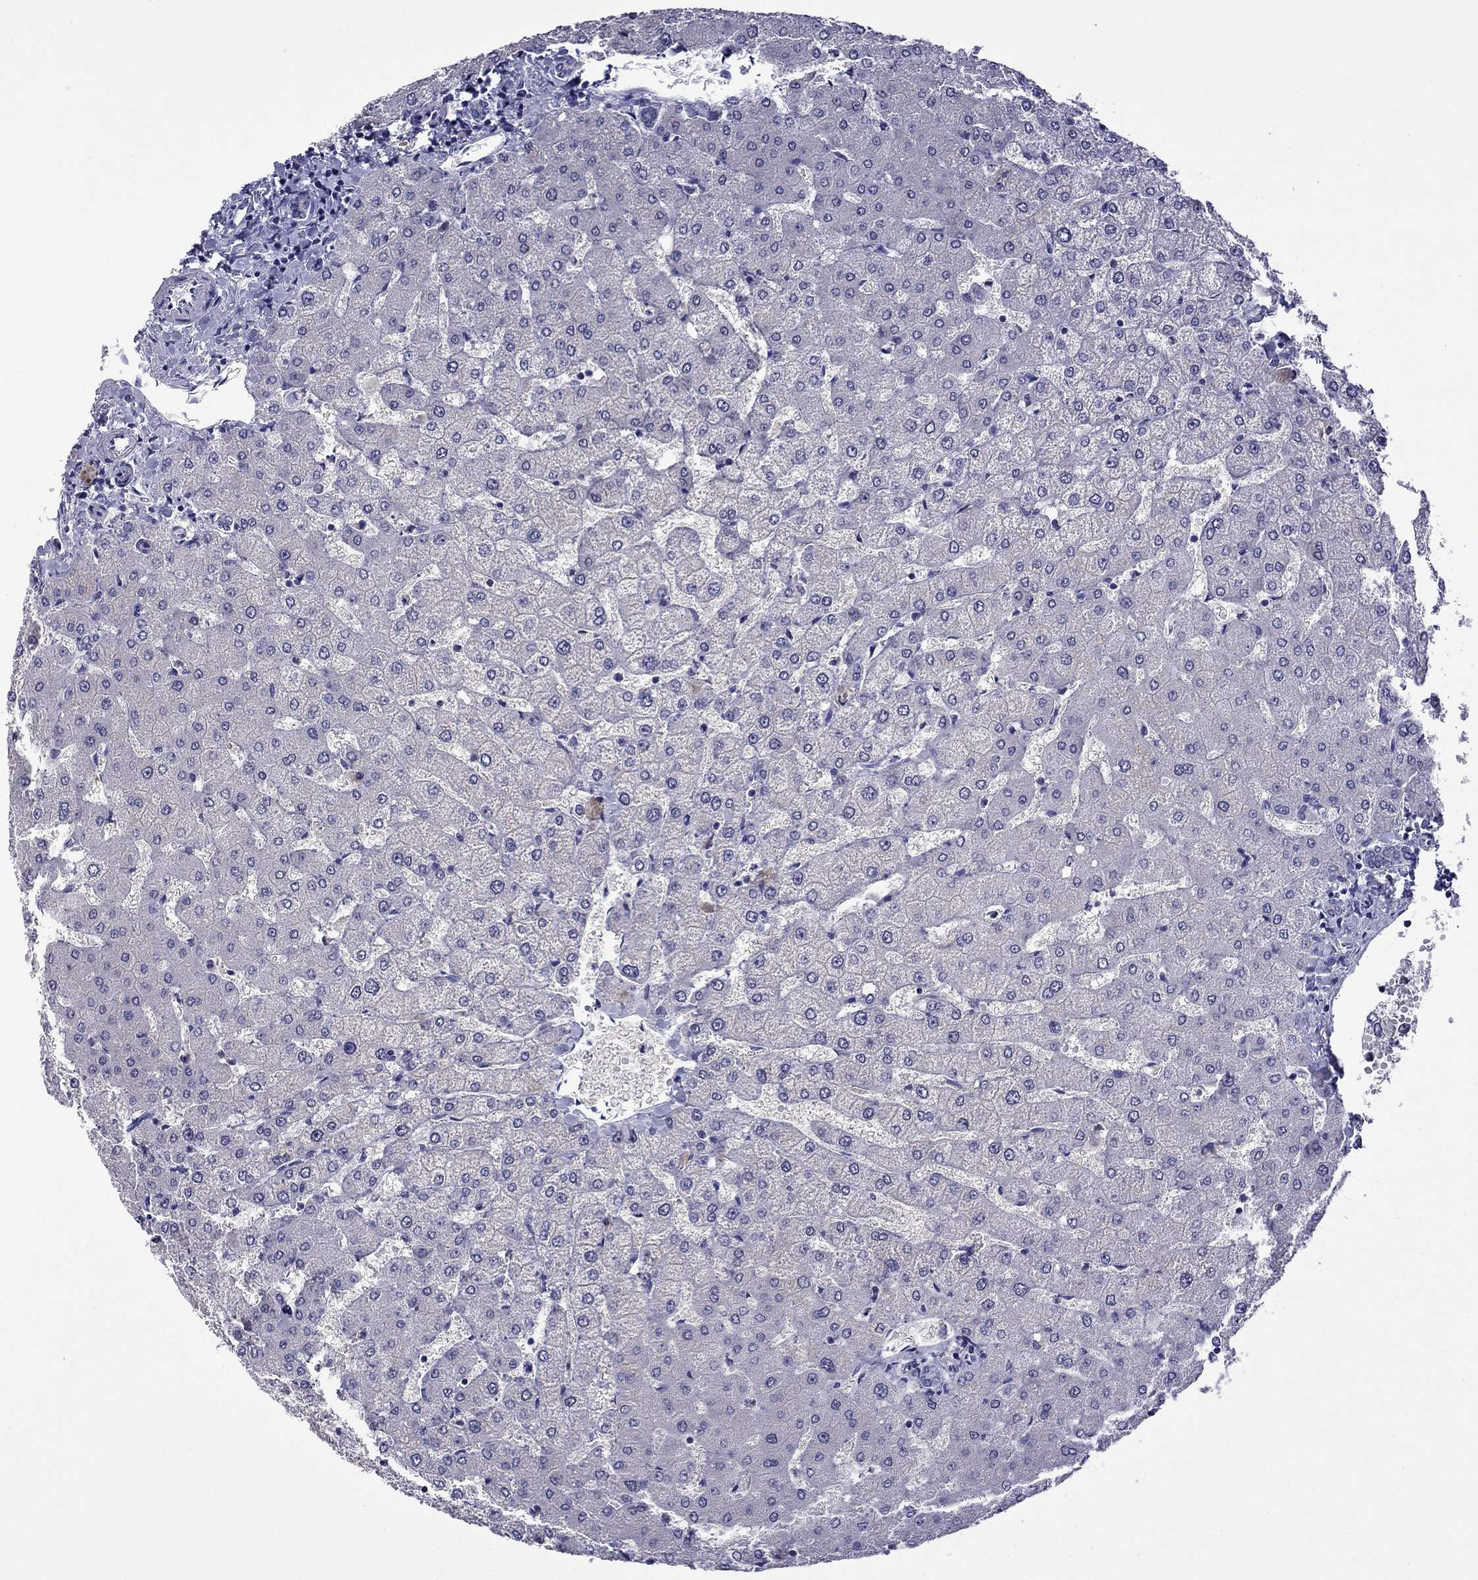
{"staining": {"intensity": "negative", "quantity": "none", "location": "none"}, "tissue": "liver", "cell_type": "Cholangiocytes", "image_type": "normal", "snomed": [{"axis": "morphology", "description": "Normal tissue, NOS"}, {"axis": "topography", "description": "Liver"}], "caption": "Cholangiocytes are negative for brown protein staining in normal liver. (DAB immunohistochemistry (IHC) with hematoxylin counter stain).", "gene": "STAR", "patient": {"sex": "female", "age": 54}}